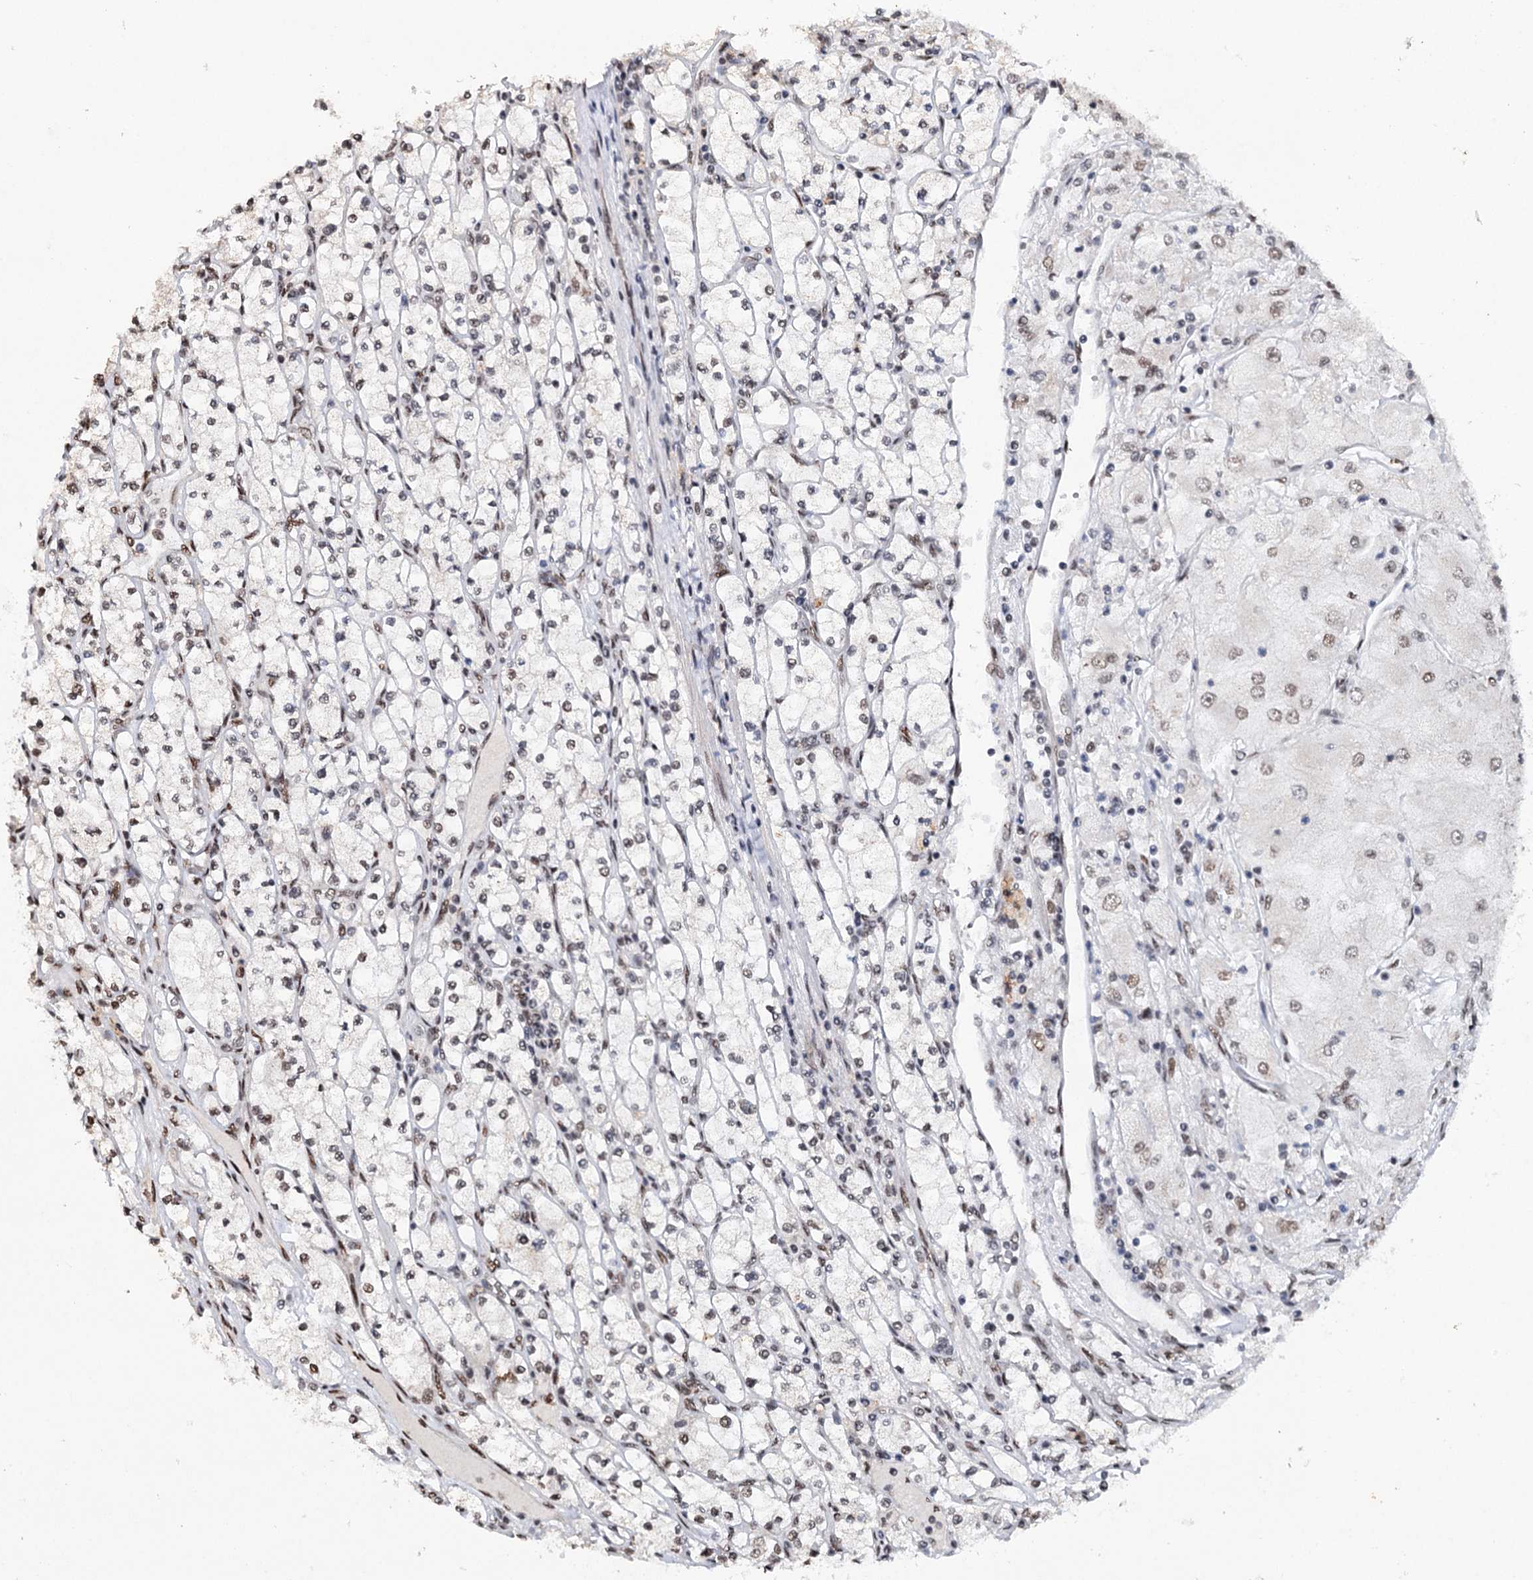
{"staining": {"intensity": "weak", "quantity": "<25%", "location": "nuclear"}, "tissue": "renal cancer", "cell_type": "Tumor cells", "image_type": "cancer", "snomed": [{"axis": "morphology", "description": "Adenocarcinoma, NOS"}, {"axis": "topography", "description": "Kidney"}], "caption": "This histopathology image is of adenocarcinoma (renal) stained with immunohistochemistry to label a protein in brown with the nuclei are counter-stained blue. There is no staining in tumor cells.", "gene": "MATR3", "patient": {"sex": "male", "age": 80}}